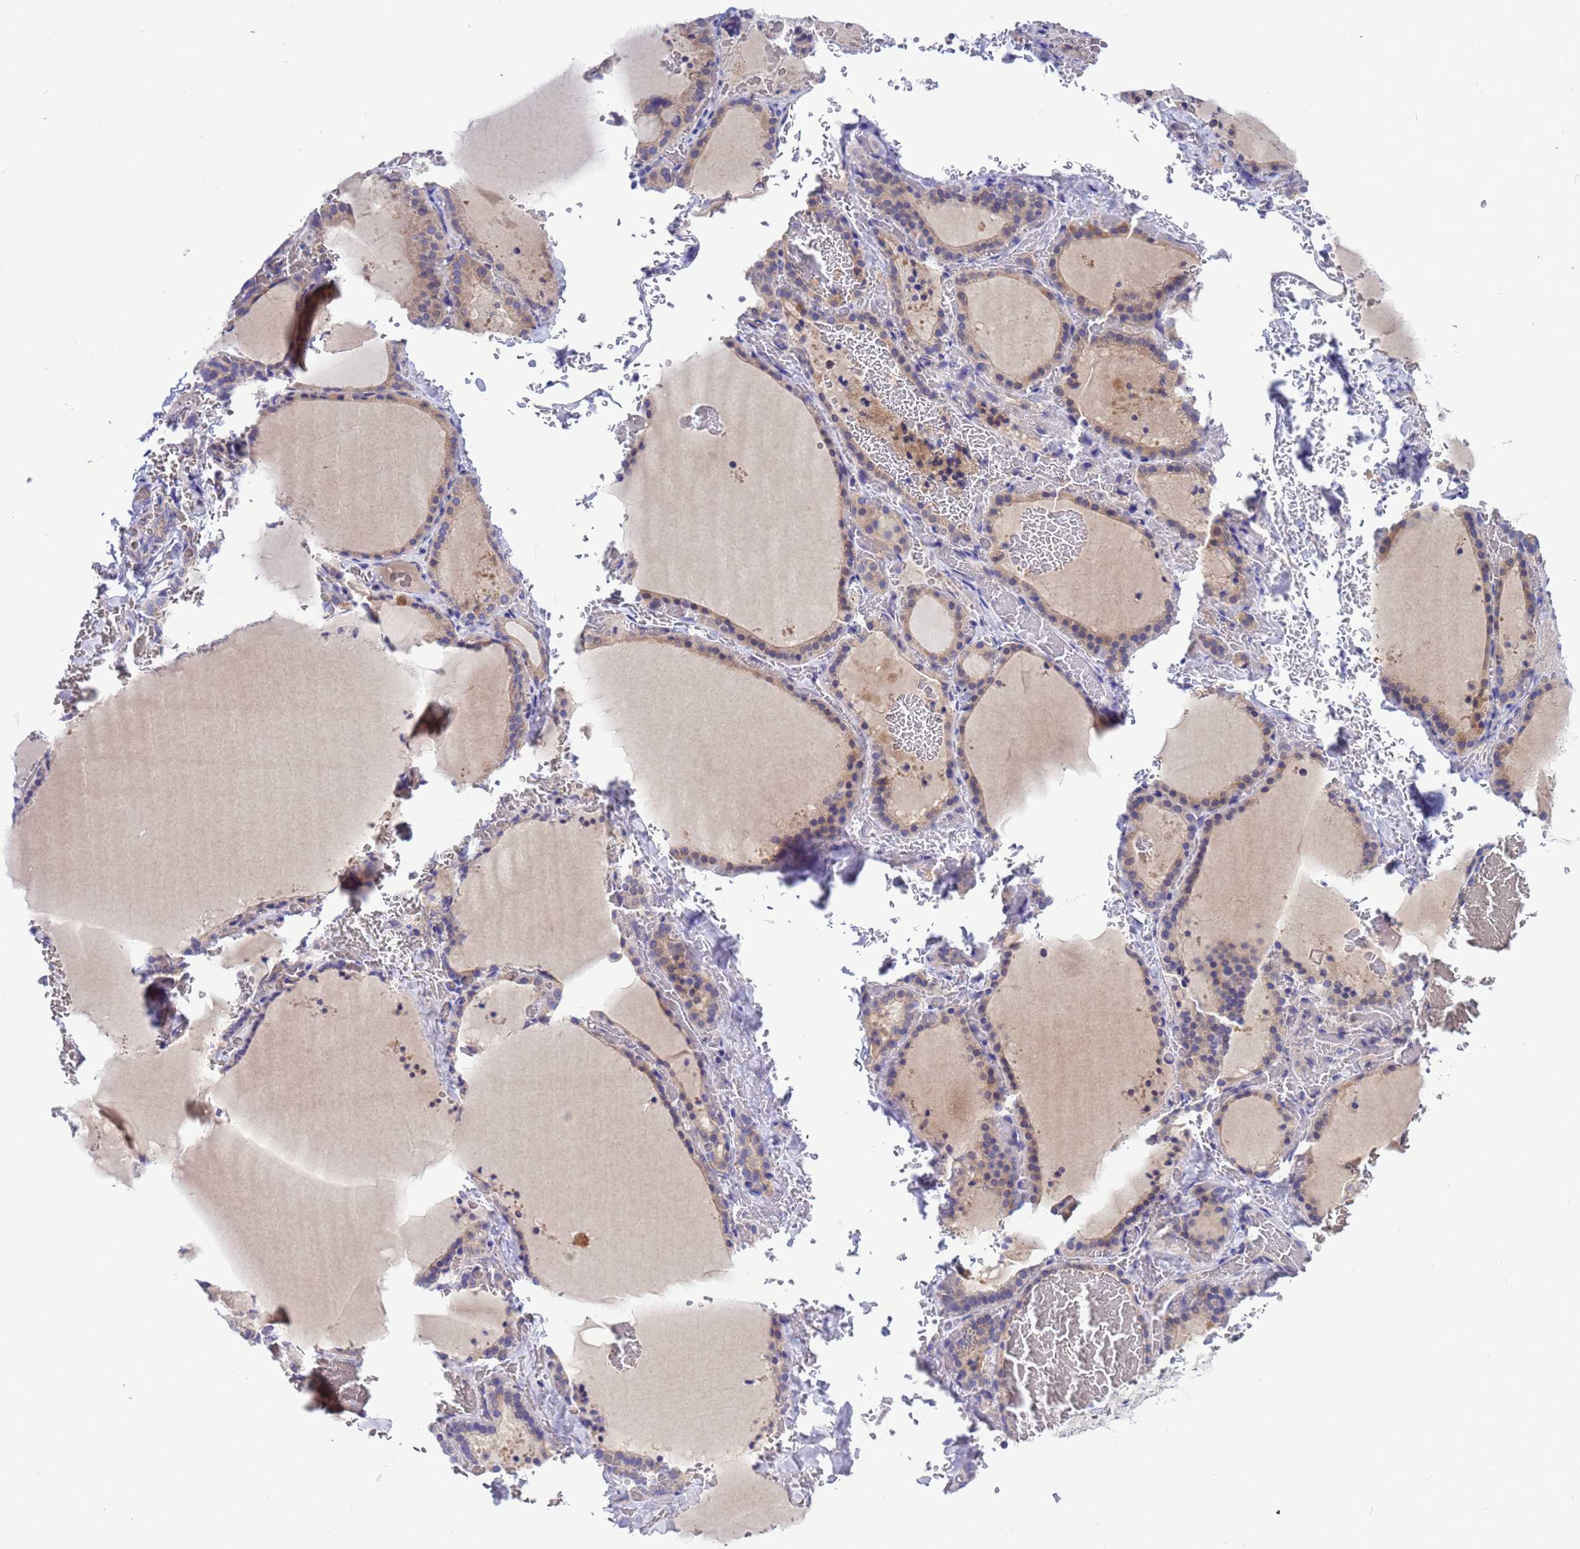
{"staining": {"intensity": "weak", "quantity": "25%-75%", "location": "cytoplasmic/membranous"}, "tissue": "thyroid gland", "cell_type": "Glandular cells", "image_type": "normal", "snomed": [{"axis": "morphology", "description": "Normal tissue, NOS"}, {"axis": "topography", "description": "Thyroid gland"}], "caption": "Protein staining reveals weak cytoplasmic/membranous positivity in about 25%-75% of glandular cells in unremarkable thyroid gland. (DAB IHC with brightfield microscopy, high magnification).", "gene": "RC3H2", "patient": {"sex": "female", "age": 39}}